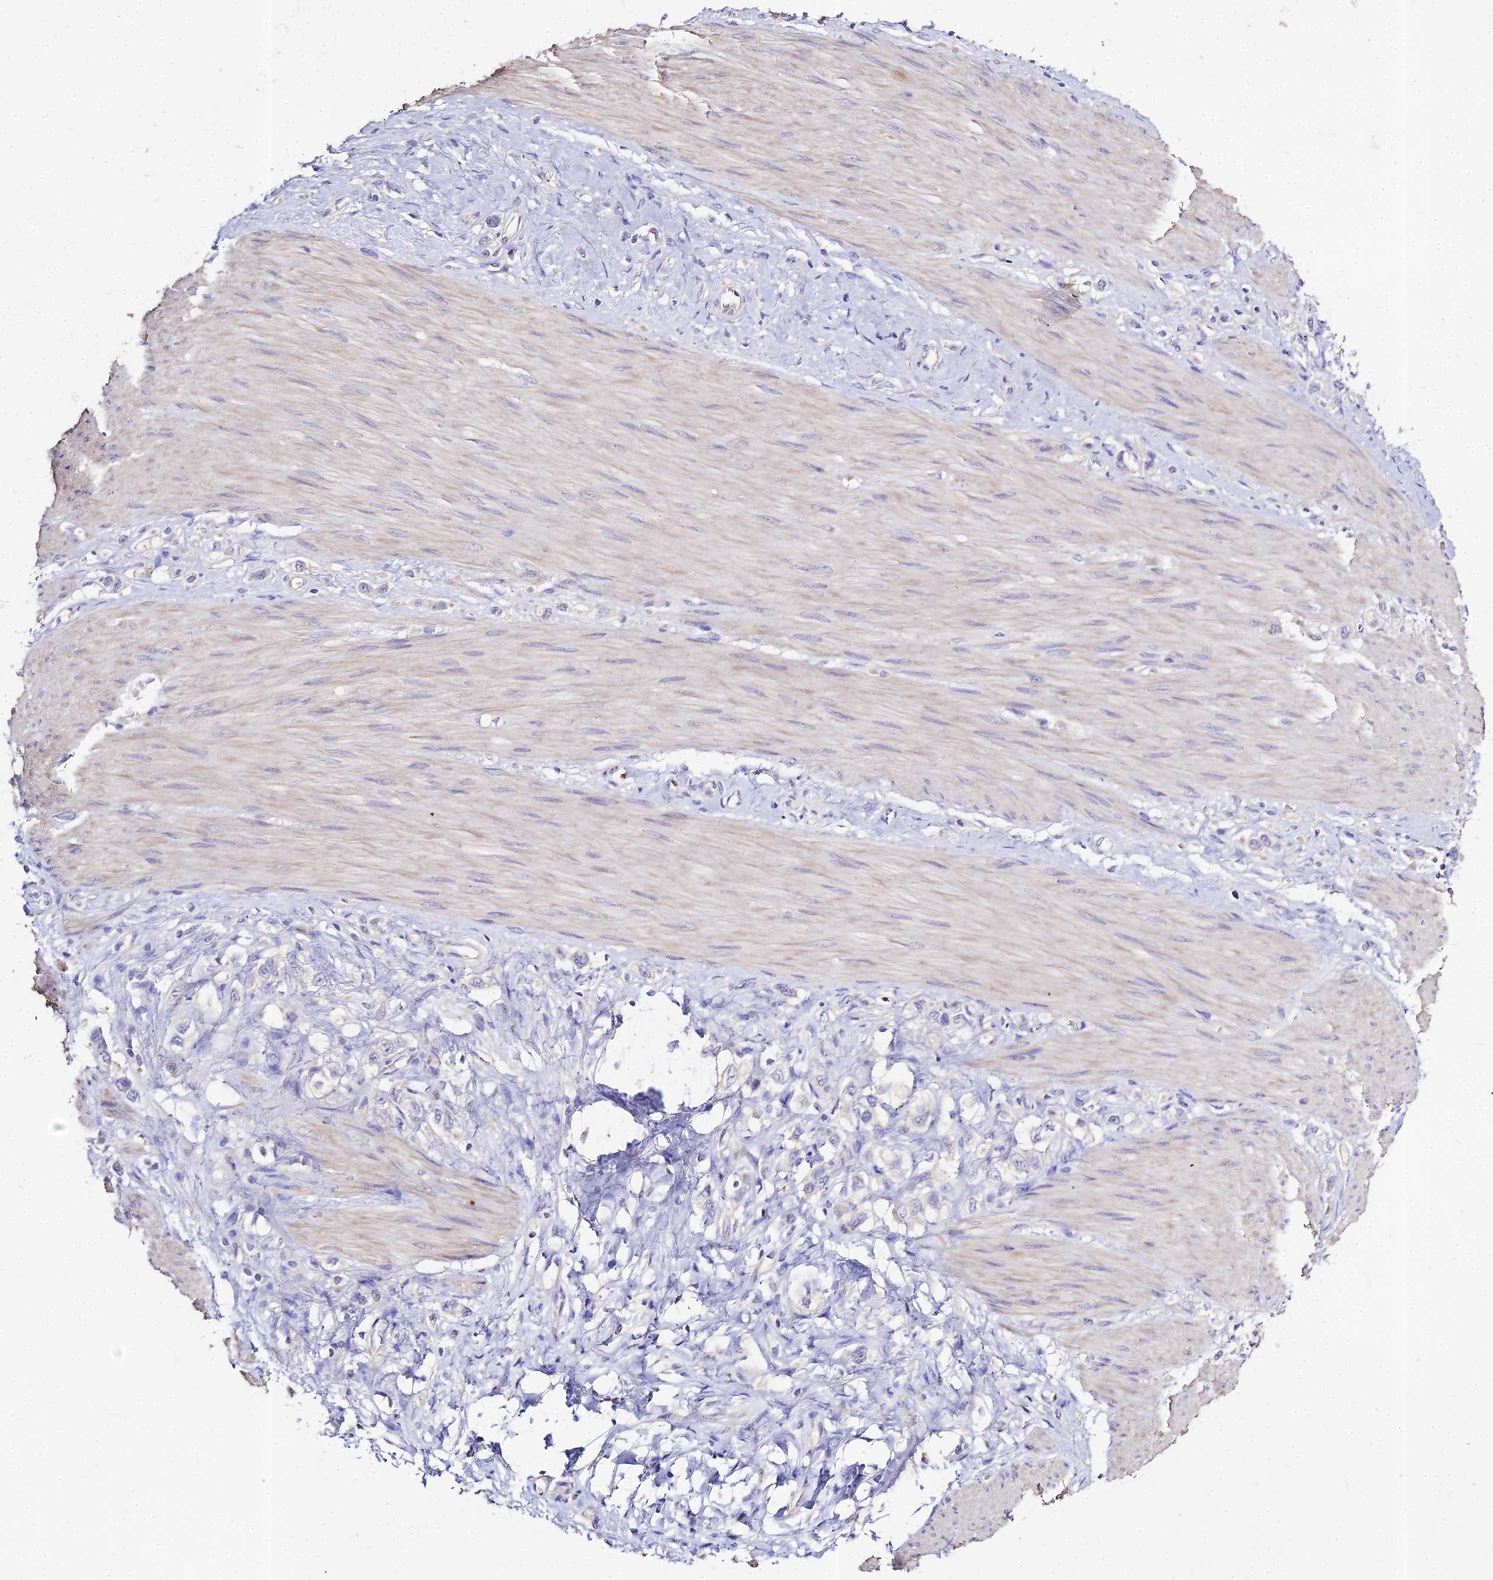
{"staining": {"intensity": "negative", "quantity": "none", "location": "none"}, "tissue": "stomach cancer", "cell_type": "Tumor cells", "image_type": "cancer", "snomed": [{"axis": "morphology", "description": "Adenocarcinoma, NOS"}, {"axis": "topography", "description": "Stomach"}], "caption": "This photomicrograph is of adenocarcinoma (stomach) stained with immunohistochemistry (IHC) to label a protein in brown with the nuclei are counter-stained blue. There is no staining in tumor cells.", "gene": "GLYAT", "patient": {"sex": "female", "age": 65}}